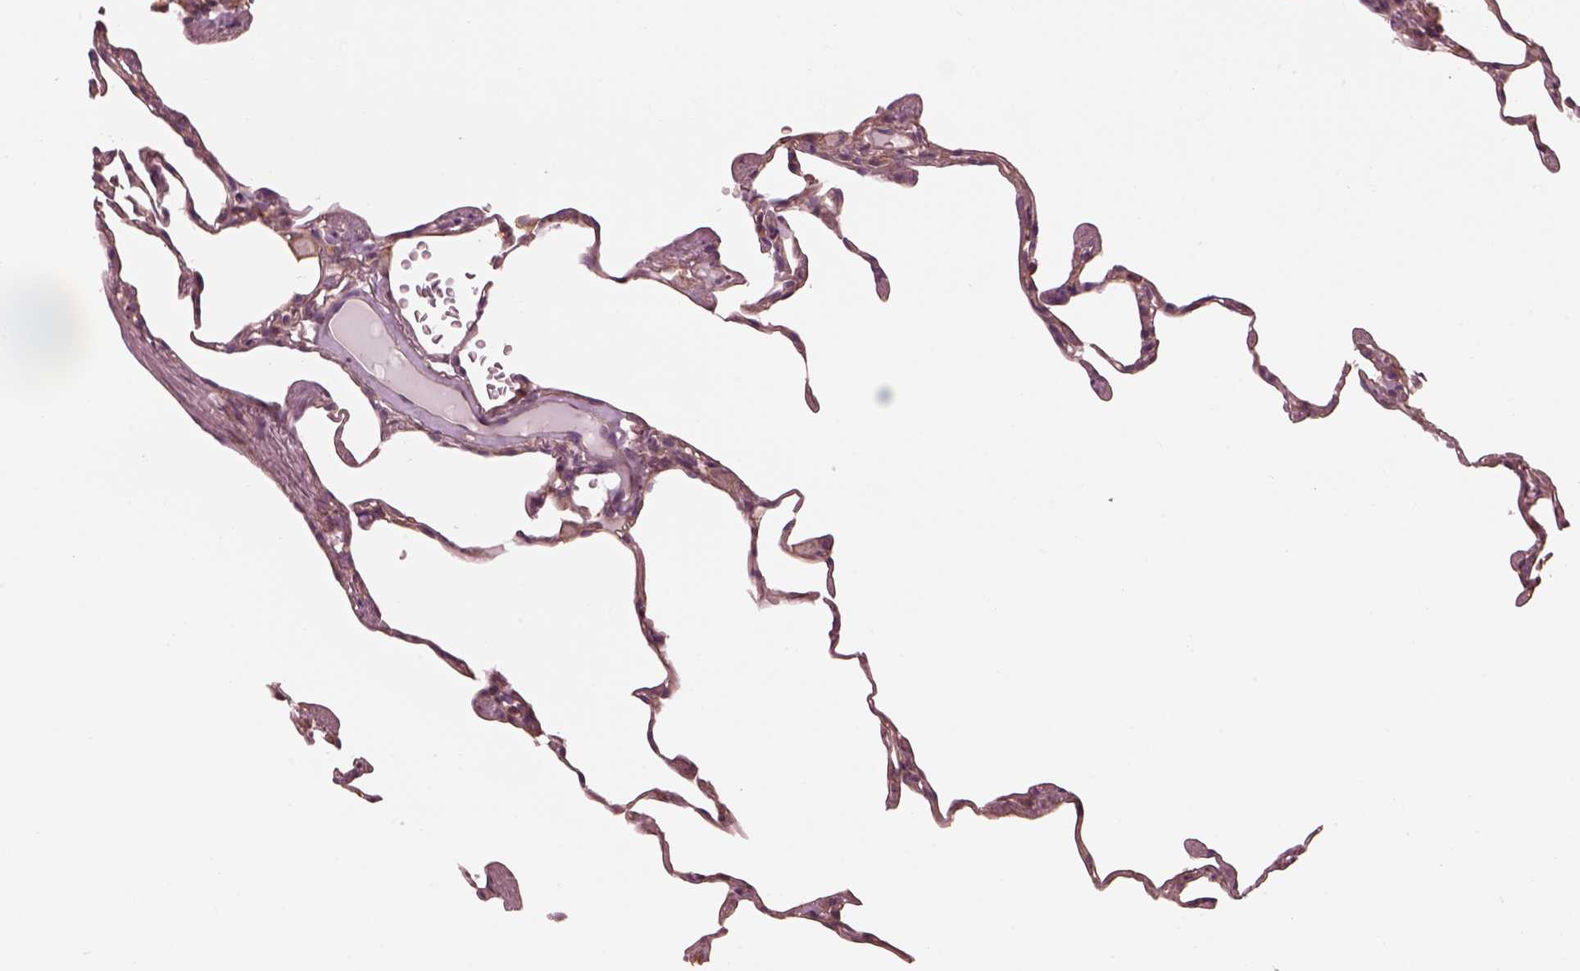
{"staining": {"intensity": "moderate", "quantity": "<25%", "location": "cytoplasmic/membranous"}, "tissue": "lung", "cell_type": "Alveolar cells", "image_type": "normal", "snomed": [{"axis": "morphology", "description": "Normal tissue, NOS"}, {"axis": "topography", "description": "Lung"}], "caption": "Immunohistochemistry (IHC) photomicrograph of unremarkable human lung stained for a protein (brown), which shows low levels of moderate cytoplasmic/membranous staining in approximately <25% of alveolar cells.", "gene": "STK33", "patient": {"sex": "female", "age": 57}}